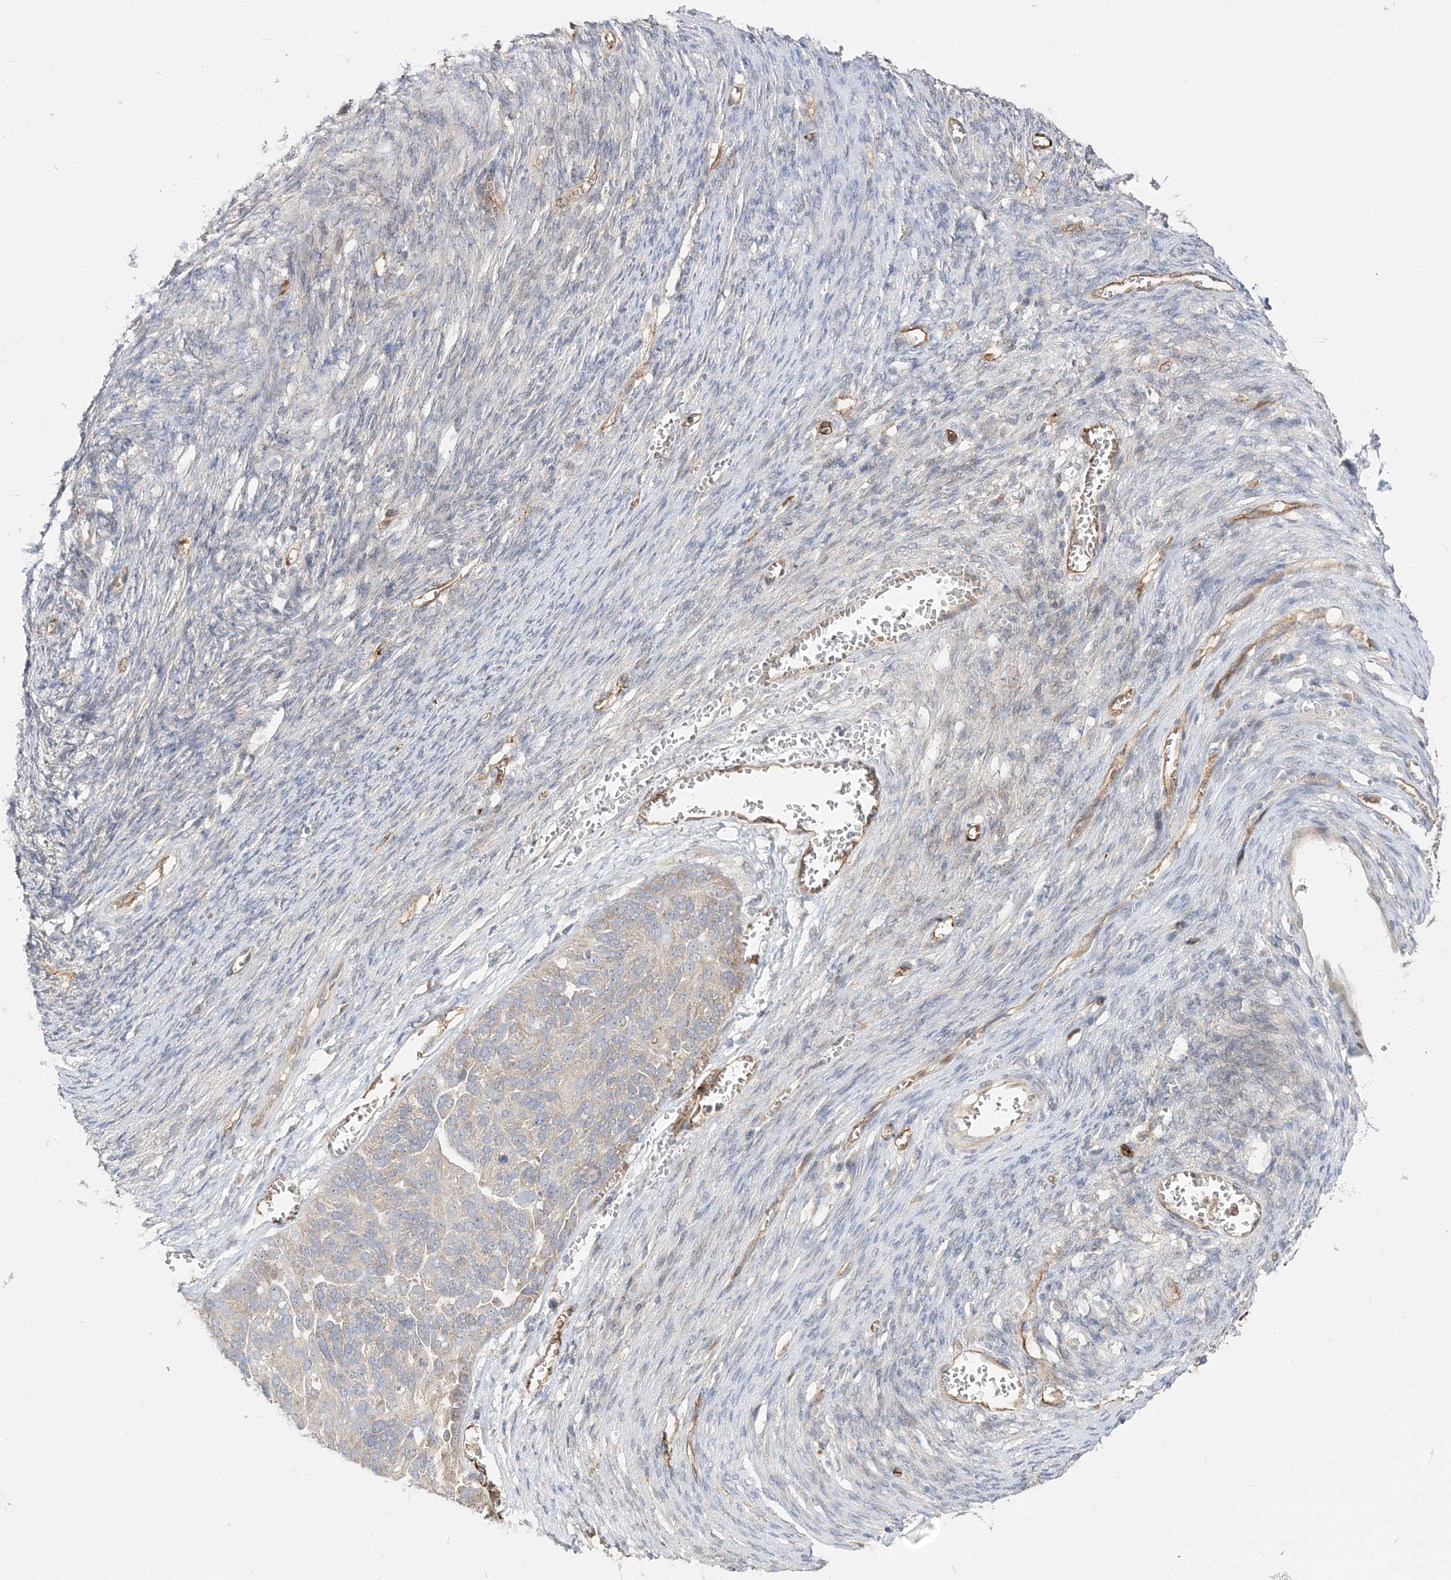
{"staining": {"intensity": "weak", "quantity": "25%-75%", "location": "cytoplasmic/membranous"}, "tissue": "ovarian cancer", "cell_type": "Tumor cells", "image_type": "cancer", "snomed": [{"axis": "morphology", "description": "Cystadenocarcinoma, serous, NOS"}, {"axis": "topography", "description": "Ovary"}], "caption": "Immunohistochemistry (IHC) of serous cystadenocarcinoma (ovarian) displays low levels of weak cytoplasmic/membranous staining in approximately 25%-75% of tumor cells.", "gene": "FARSB", "patient": {"sex": "female", "age": 44}}